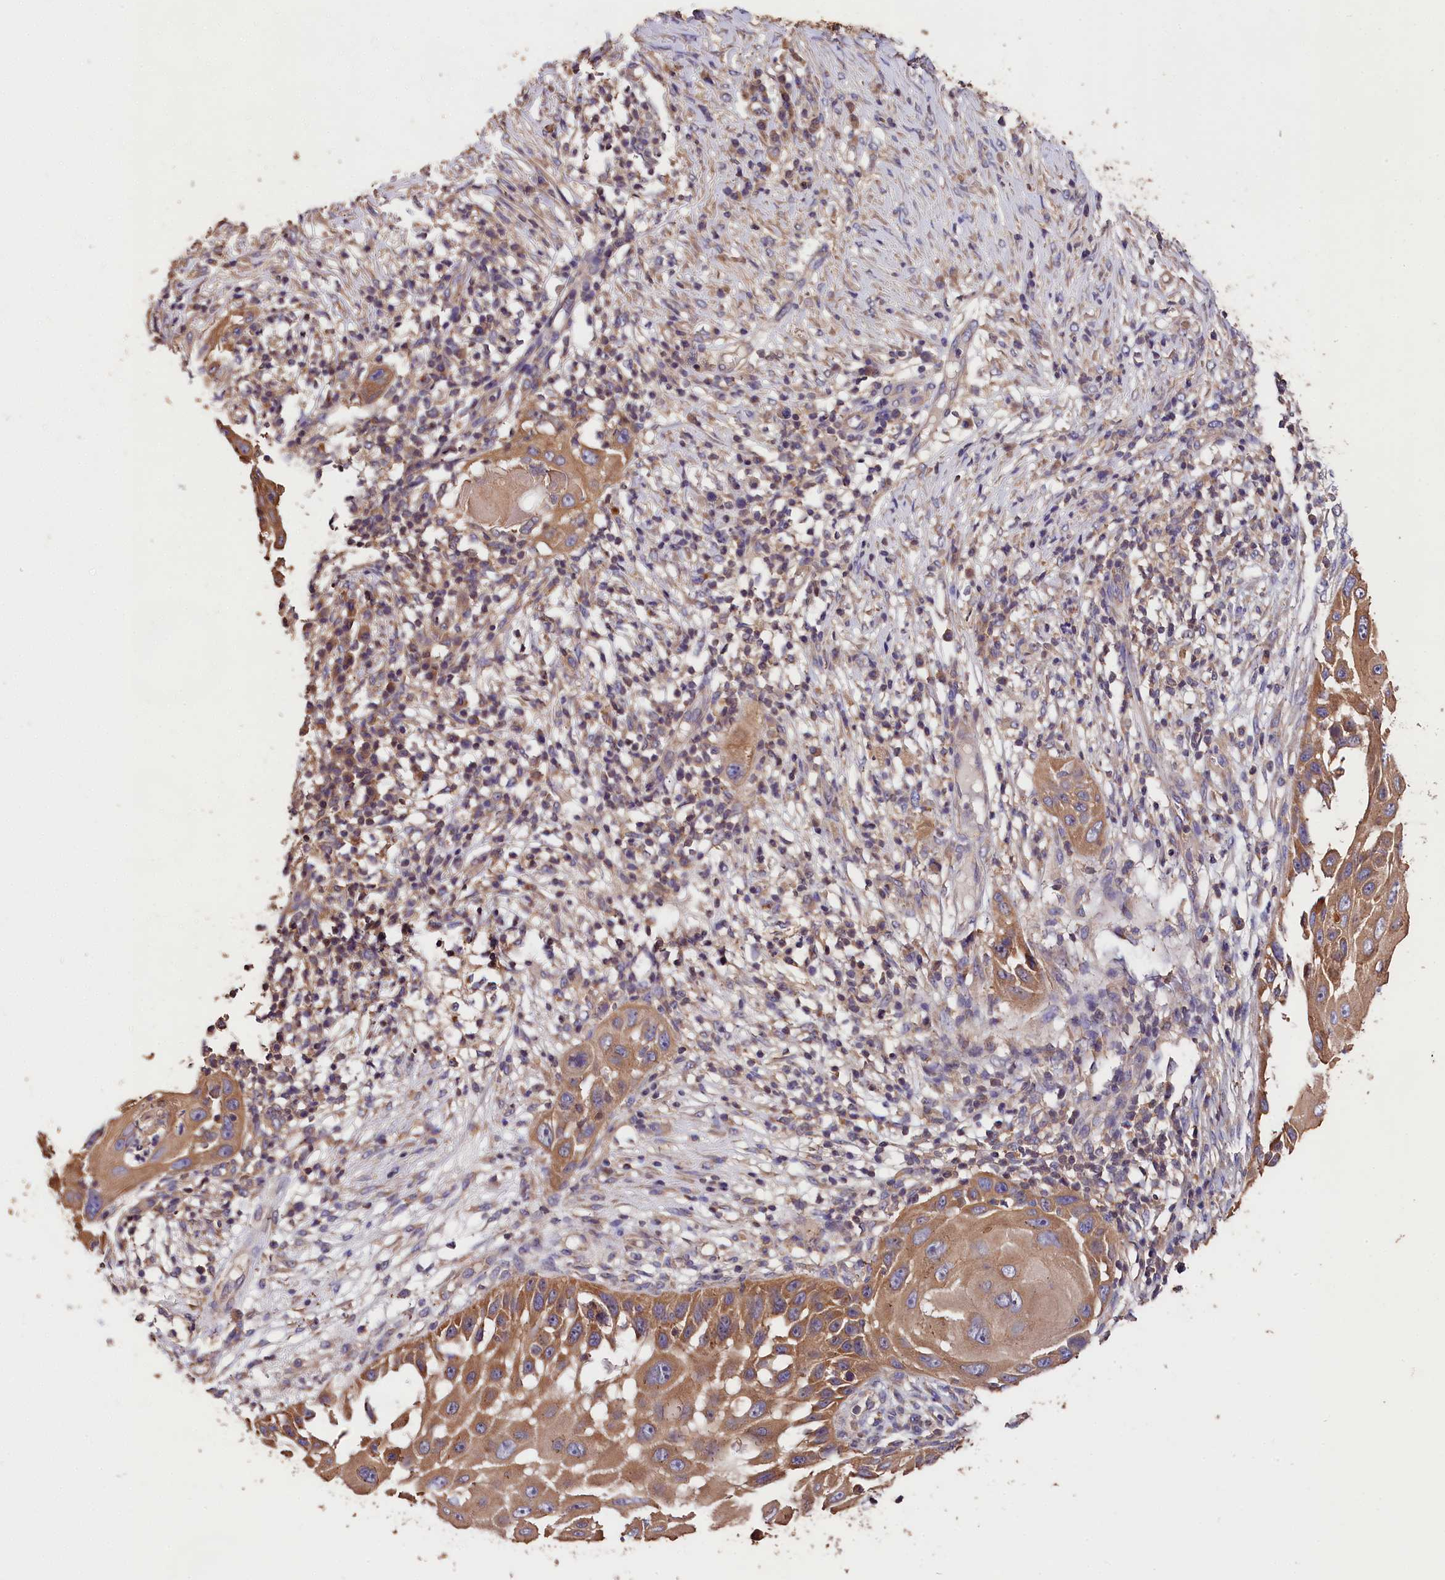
{"staining": {"intensity": "moderate", "quantity": ">75%", "location": "cytoplasmic/membranous"}, "tissue": "skin cancer", "cell_type": "Tumor cells", "image_type": "cancer", "snomed": [{"axis": "morphology", "description": "Squamous cell carcinoma, NOS"}, {"axis": "topography", "description": "Skin"}], "caption": "Immunohistochemistry (IHC) of human skin squamous cell carcinoma reveals medium levels of moderate cytoplasmic/membranous expression in approximately >75% of tumor cells.", "gene": "OAS3", "patient": {"sex": "female", "age": 44}}